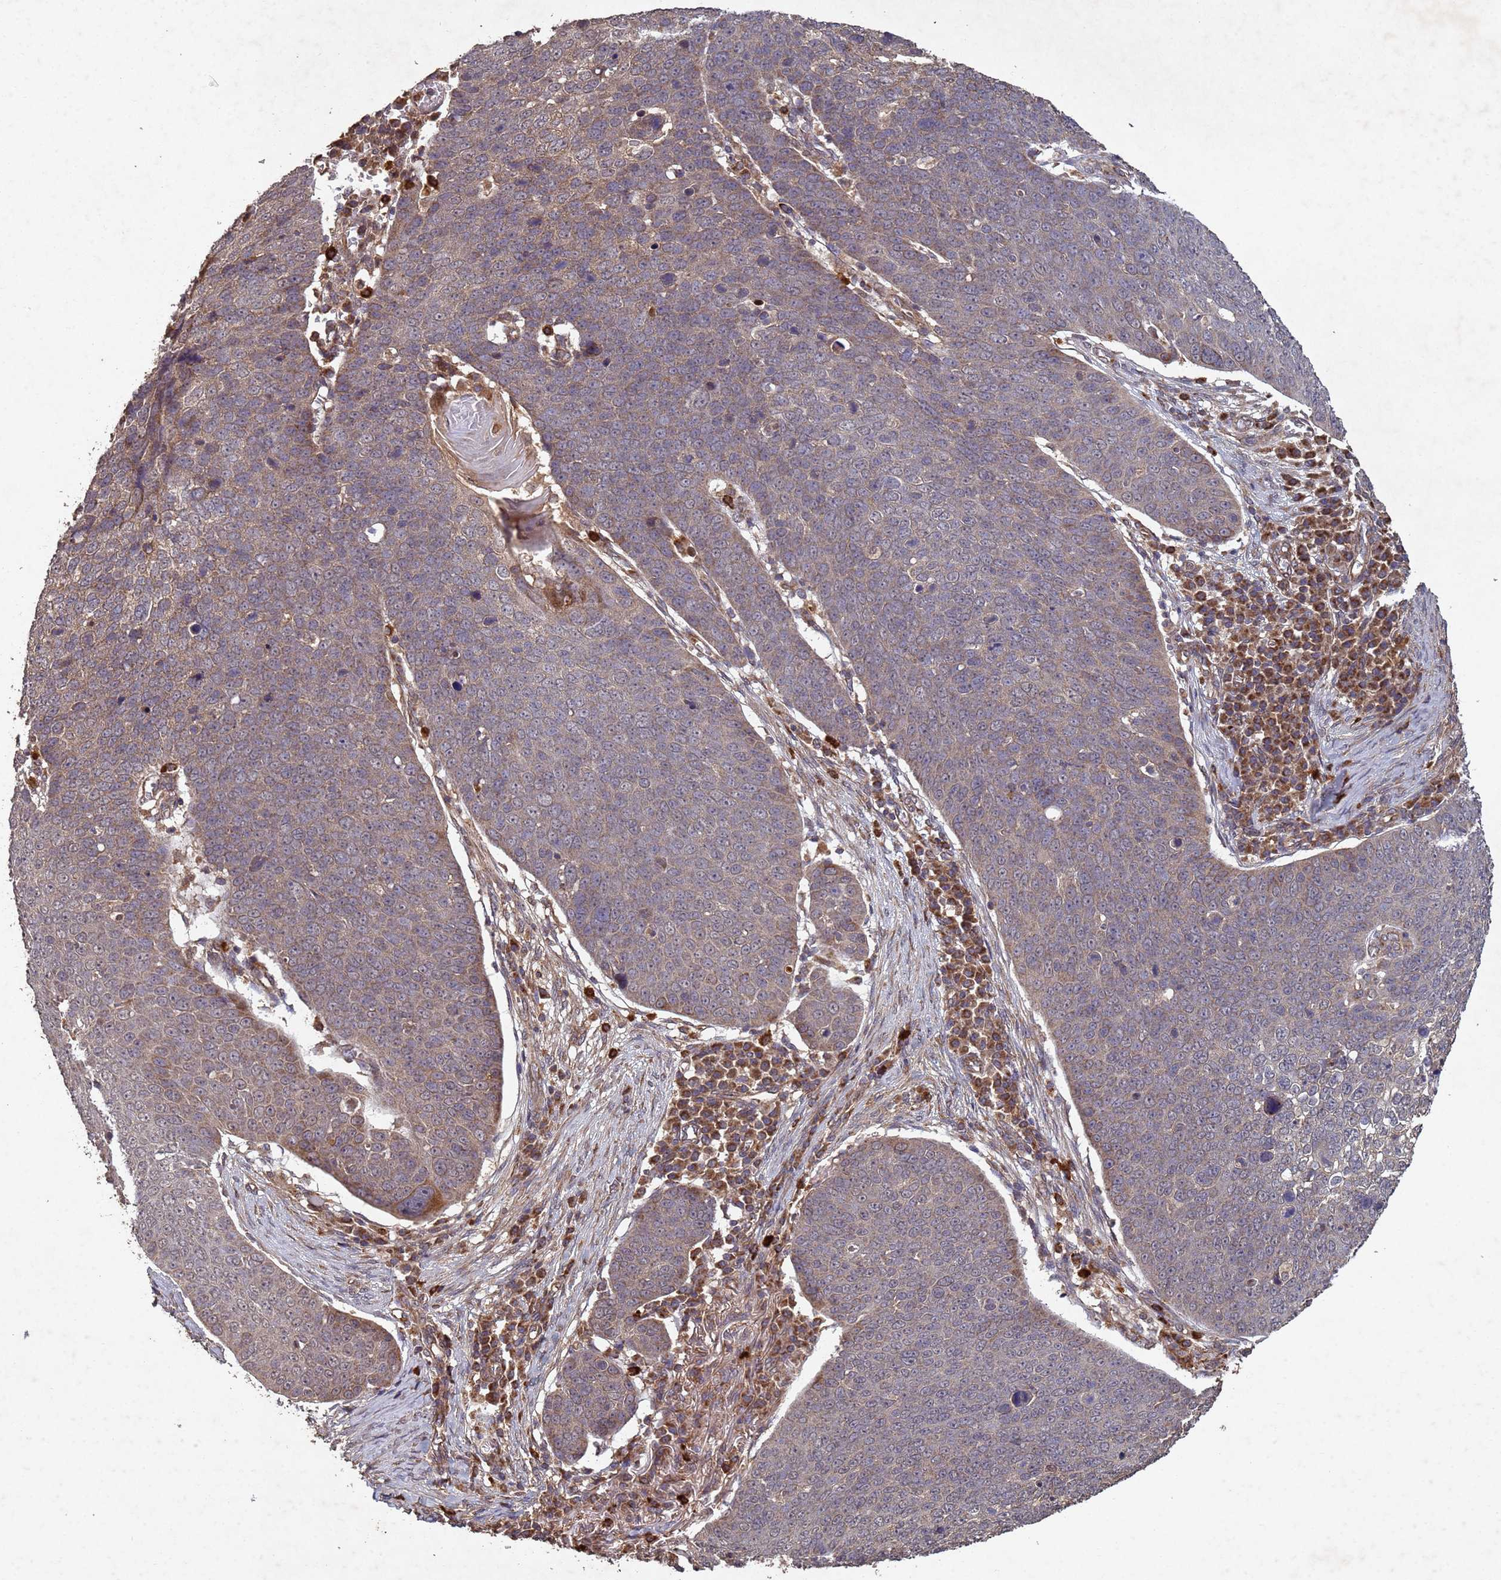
{"staining": {"intensity": "moderate", "quantity": "25%-75%", "location": "cytoplasmic/membranous"}, "tissue": "skin cancer", "cell_type": "Tumor cells", "image_type": "cancer", "snomed": [{"axis": "morphology", "description": "Squamous cell carcinoma, NOS"}, {"axis": "topography", "description": "Skin"}], "caption": "This photomicrograph demonstrates immunohistochemistry staining of skin cancer, with medium moderate cytoplasmic/membranous expression in approximately 25%-75% of tumor cells.", "gene": "FASTKD1", "patient": {"sex": "male", "age": 71}}